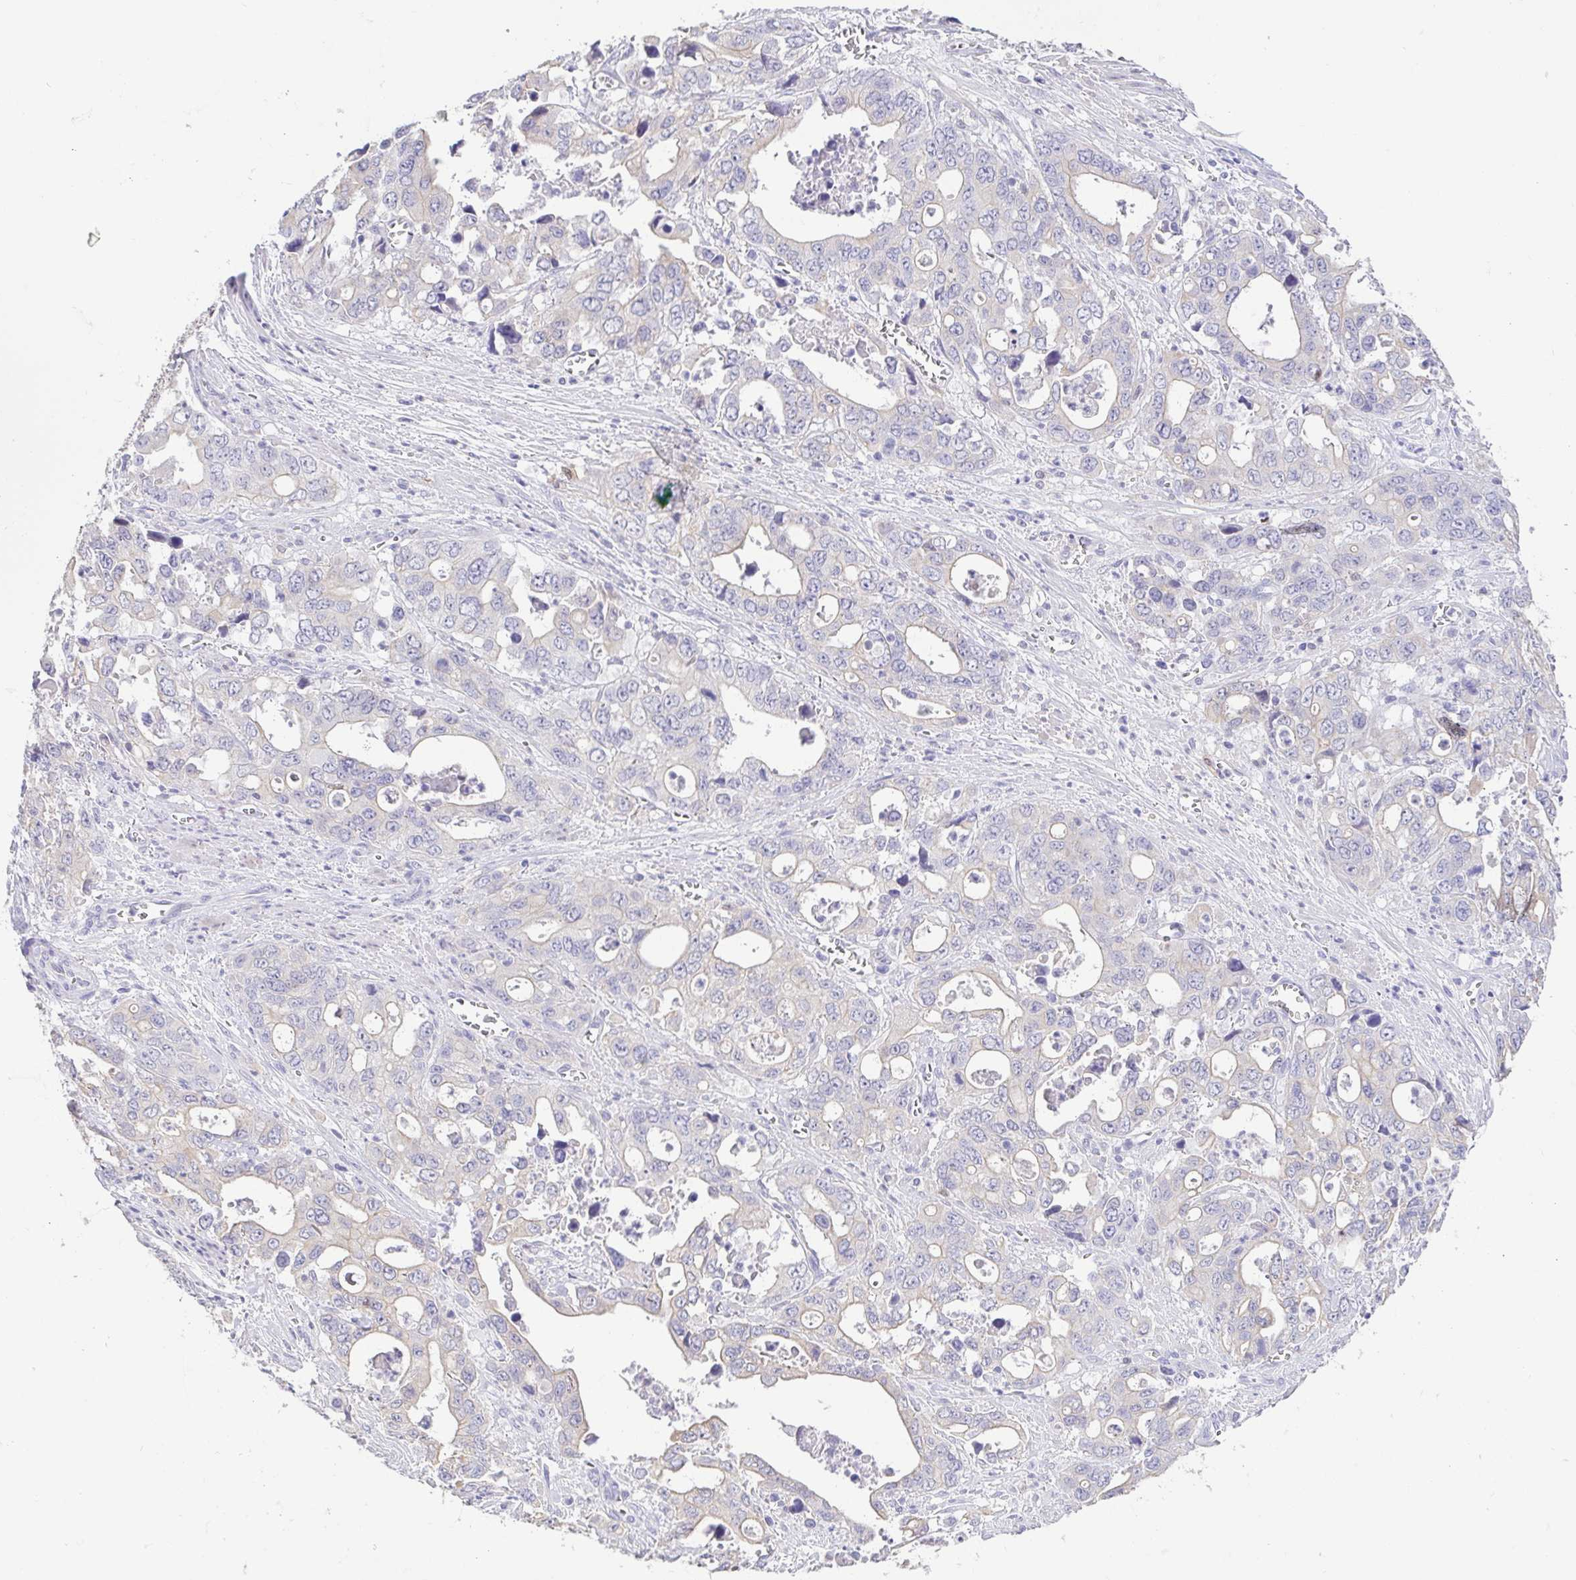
{"staining": {"intensity": "negative", "quantity": "none", "location": "none"}, "tissue": "stomach cancer", "cell_type": "Tumor cells", "image_type": "cancer", "snomed": [{"axis": "morphology", "description": "Adenocarcinoma, NOS"}, {"axis": "topography", "description": "Stomach, upper"}], "caption": "The histopathology image exhibits no significant positivity in tumor cells of stomach adenocarcinoma.", "gene": "FABP3", "patient": {"sex": "male", "age": 74}}